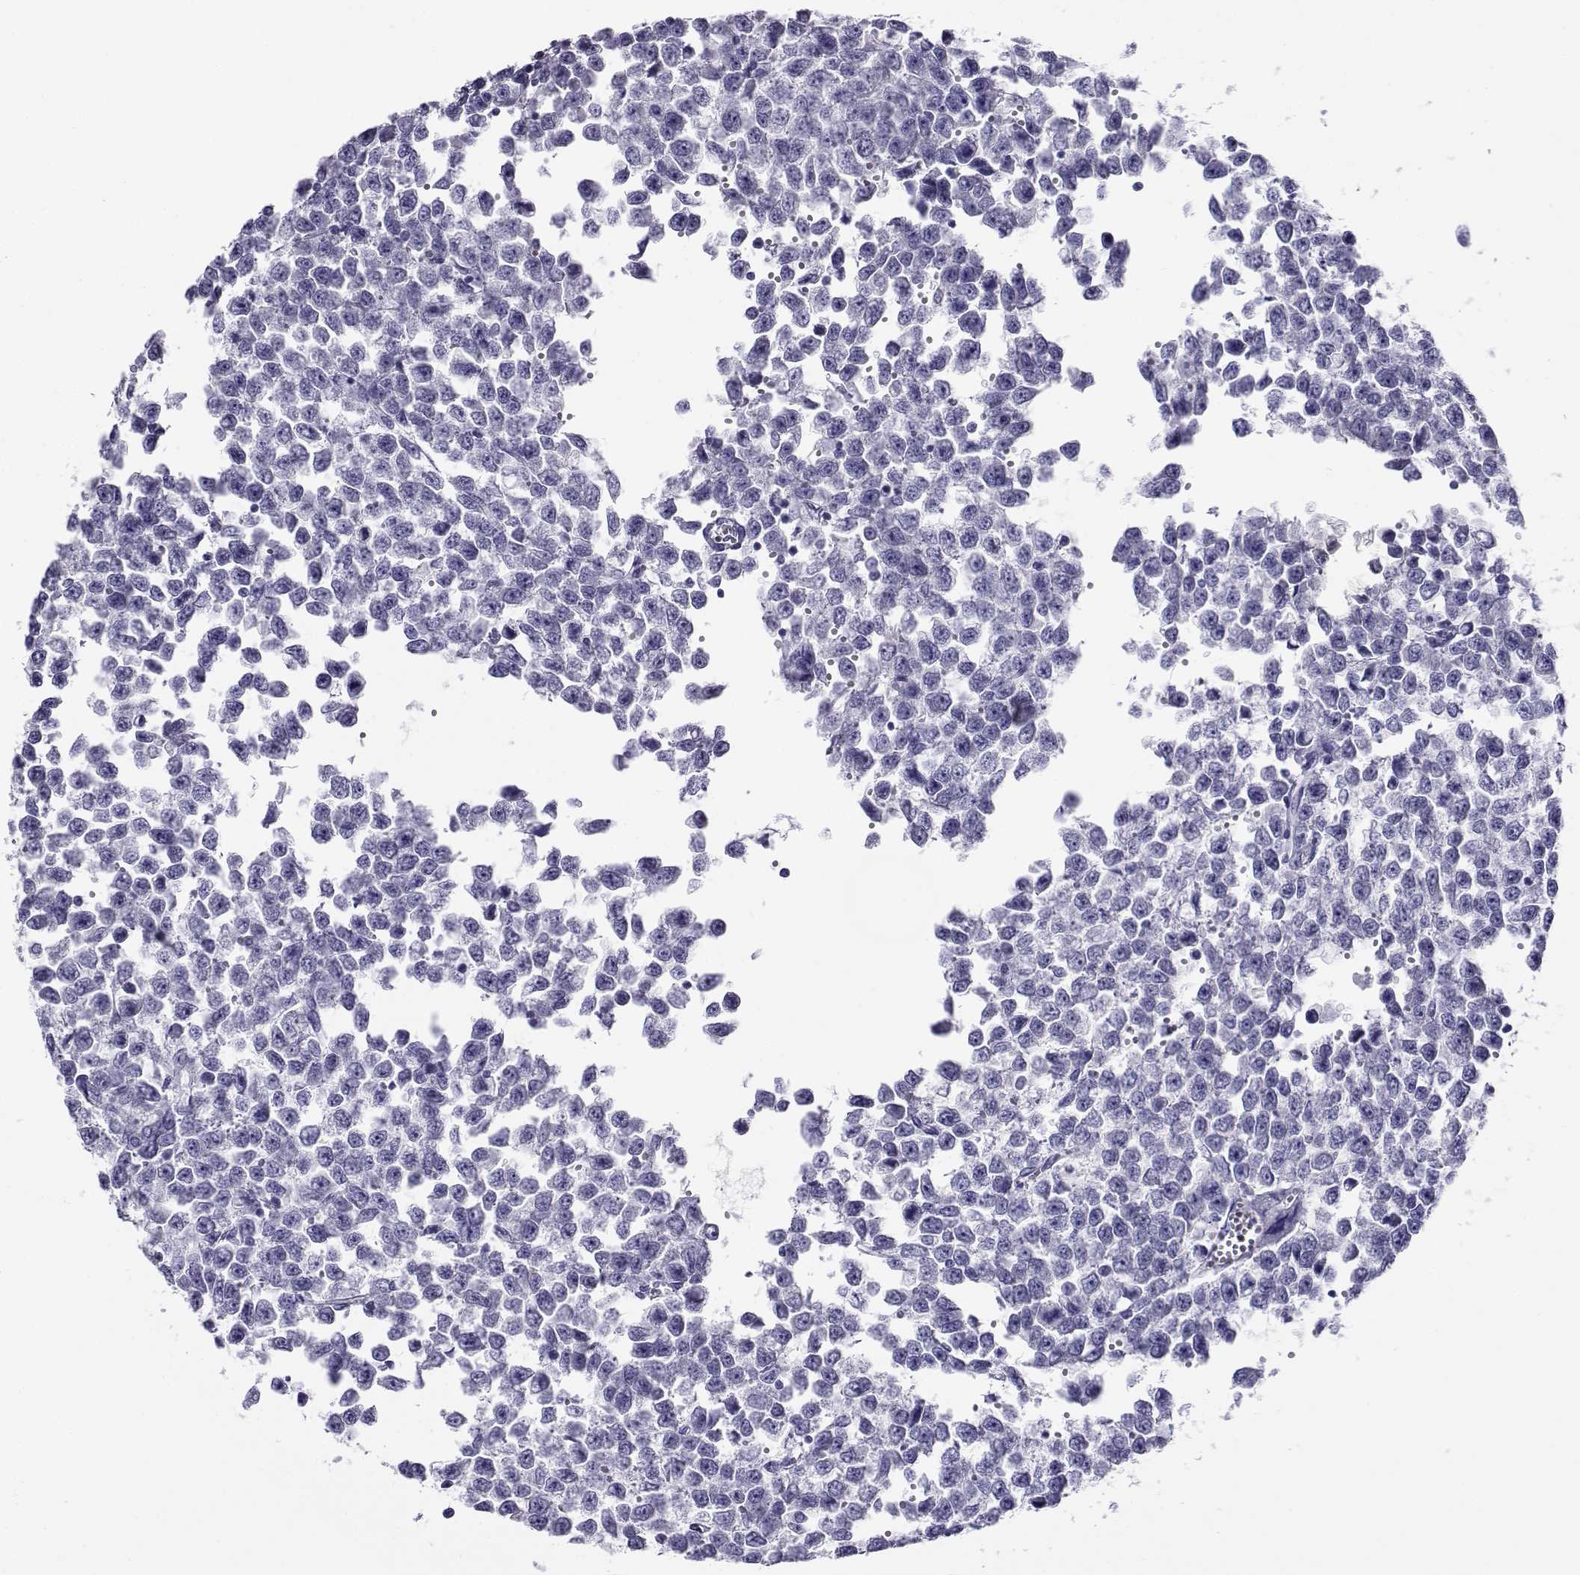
{"staining": {"intensity": "negative", "quantity": "none", "location": "none"}, "tissue": "testis cancer", "cell_type": "Tumor cells", "image_type": "cancer", "snomed": [{"axis": "morphology", "description": "Normal tissue, NOS"}, {"axis": "morphology", "description": "Seminoma, NOS"}, {"axis": "topography", "description": "Testis"}, {"axis": "topography", "description": "Epididymis"}], "caption": "This histopathology image is of testis cancer stained with IHC to label a protein in brown with the nuclei are counter-stained blue. There is no expression in tumor cells.", "gene": "RHOXF2", "patient": {"sex": "male", "age": 34}}